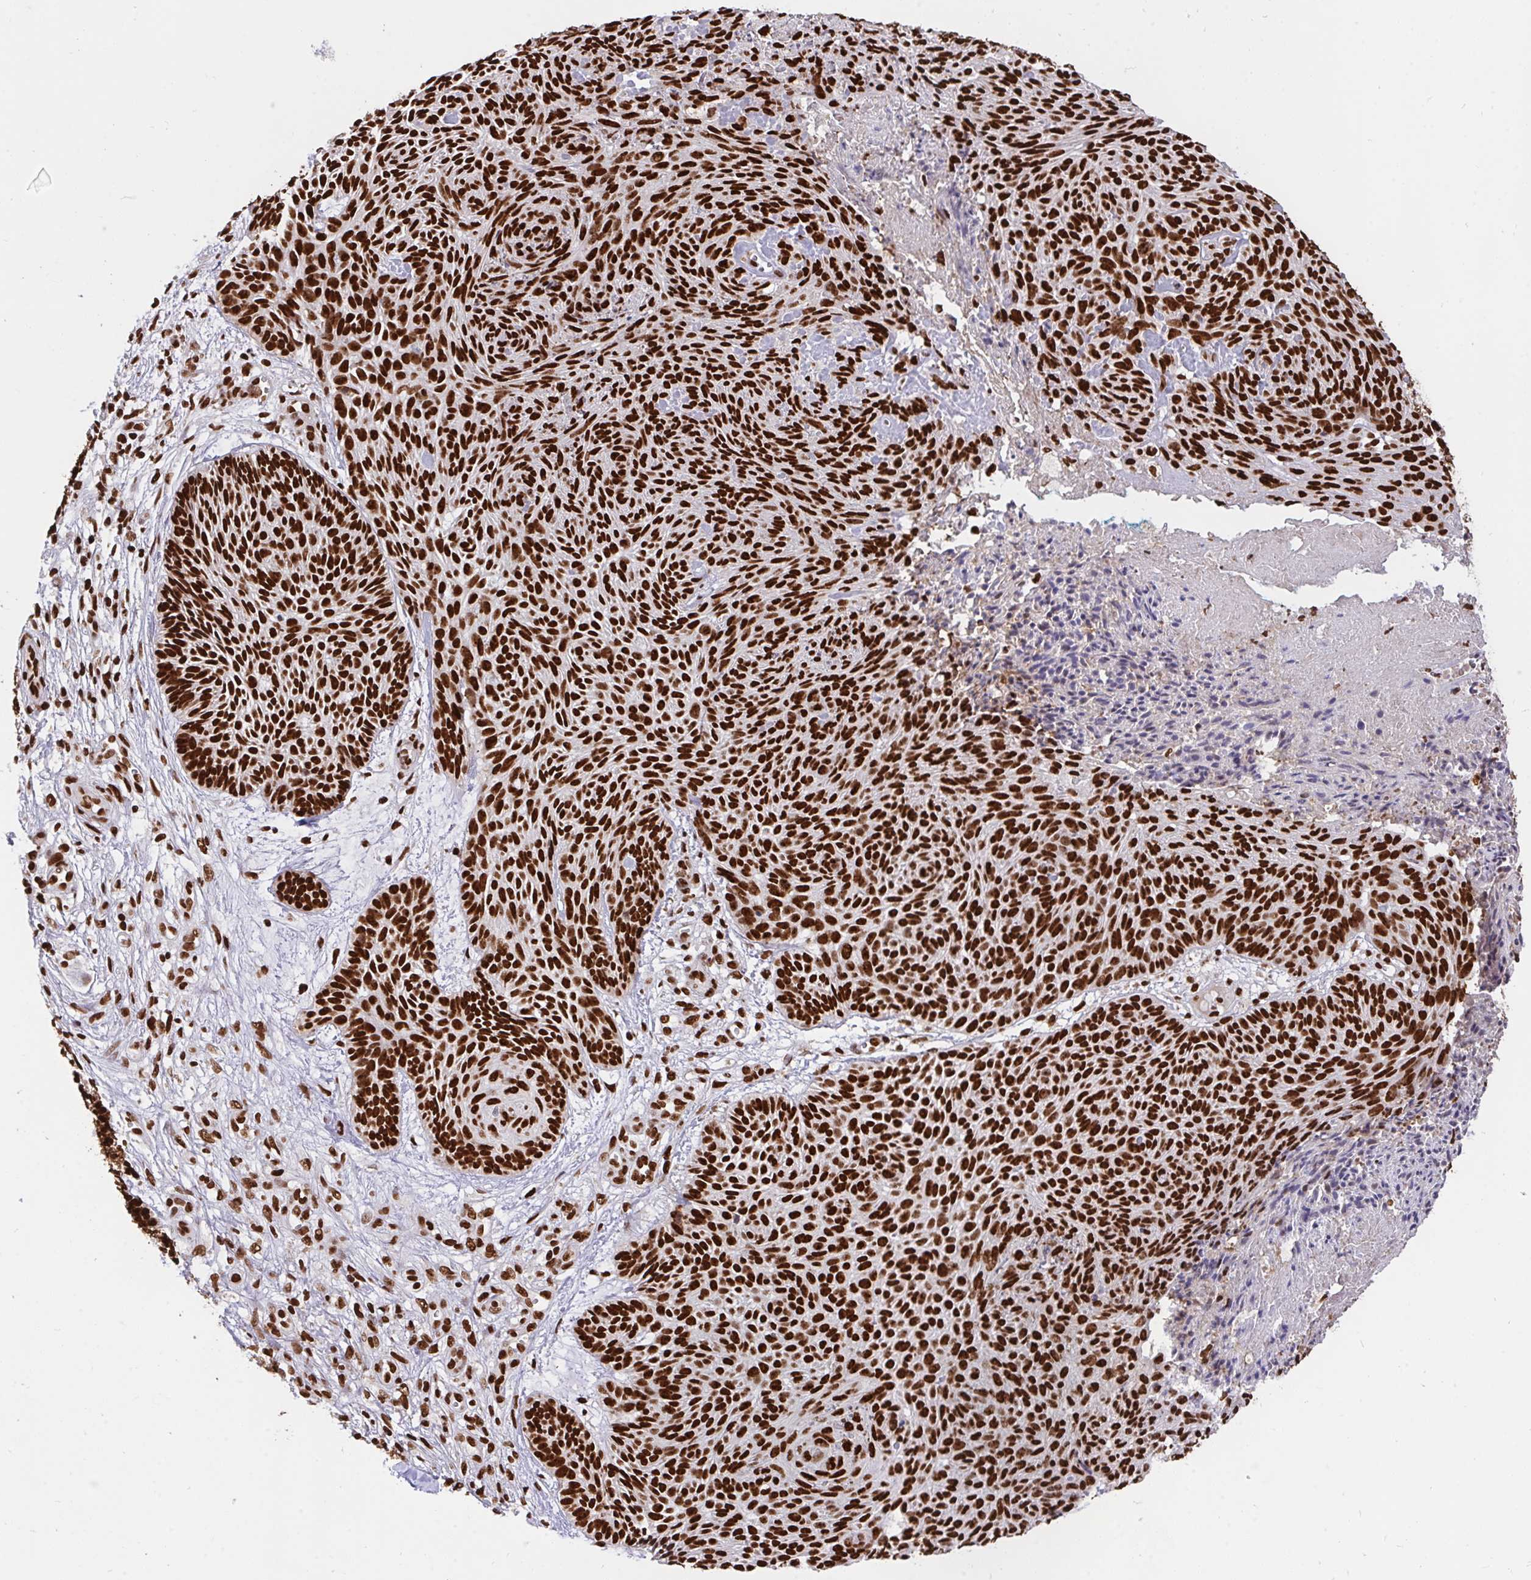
{"staining": {"intensity": "strong", "quantity": ">75%", "location": "nuclear"}, "tissue": "skin cancer", "cell_type": "Tumor cells", "image_type": "cancer", "snomed": [{"axis": "morphology", "description": "Basal cell carcinoma"}, {"axis": "topography", "description": "Skin"}, {"axis": "topography", "description": "Skin of trunk"}], "caption": "High-magnification brightfield microscopy of skin basal cell carcinoma stained with DAB (brown) and counterstained with hematoxylin (blue). tumor cells exhibit strong nuclear positivity is seen in approximately>75% of cells. Nuclei are stained in blue.", "gene": "HNRNPL", "patient": {"sex": "male", "age": 74}}